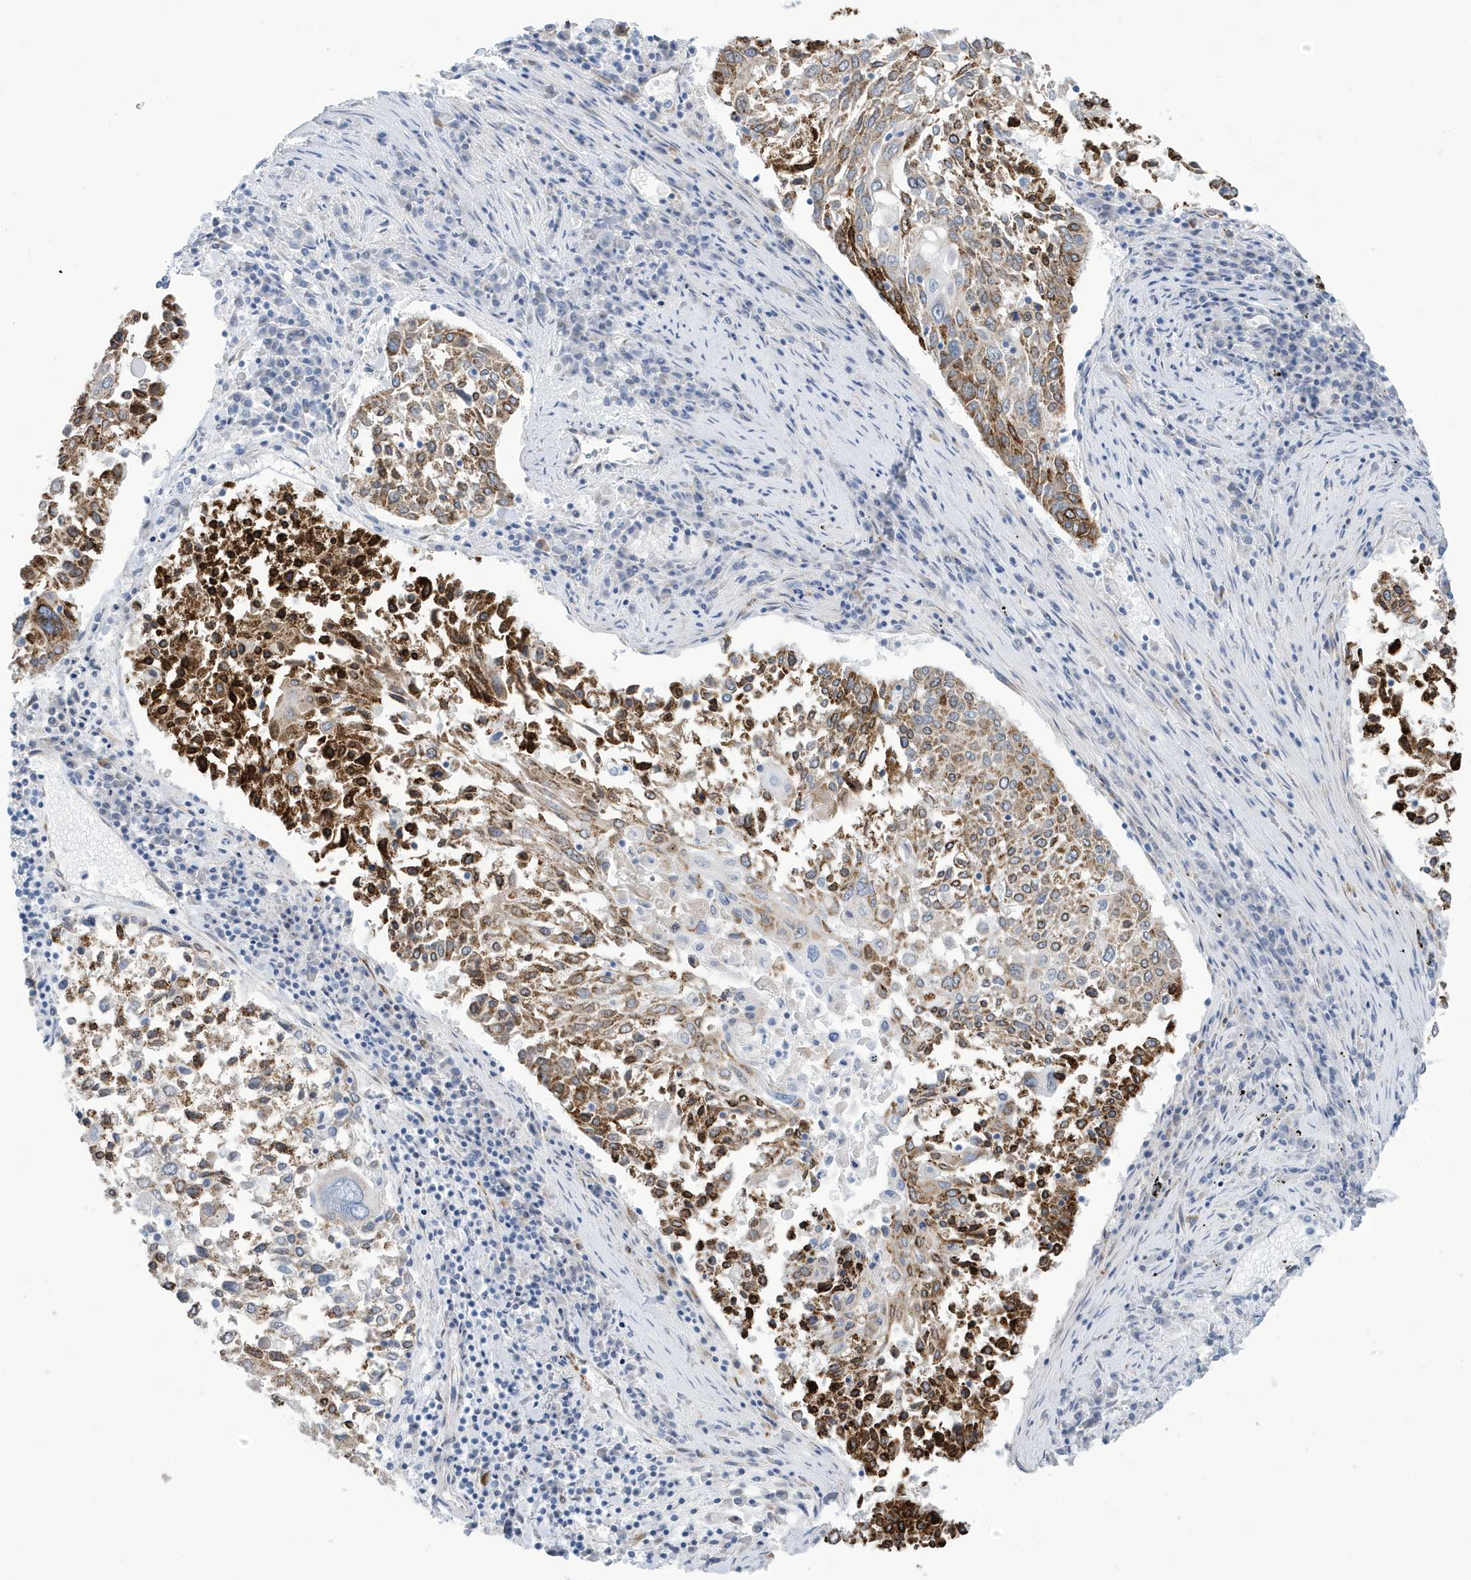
{"staining": {"intensity": "strong", "quantity": "25%-75%", "location": "cytoplasmic/membranous"}, "tissue": "lung cancer", "cell_type": "Tumor cells", "image_type": "cancer", "snomed": [{"axis": "morphology", "description": "Squamous cell carcinoma, NOS"}, {"axis": "topography", "description": "Lung"}], "caption": "Immunohistochemical staining of lung cancer (squamous cell carcinoma) shows high levels of strong cytoplasmic/membranous protein expression in approximately 25%-75% of tumor cells.", "gene": "SEMA3F", "patient": {"sex": "male", "age": 65}}